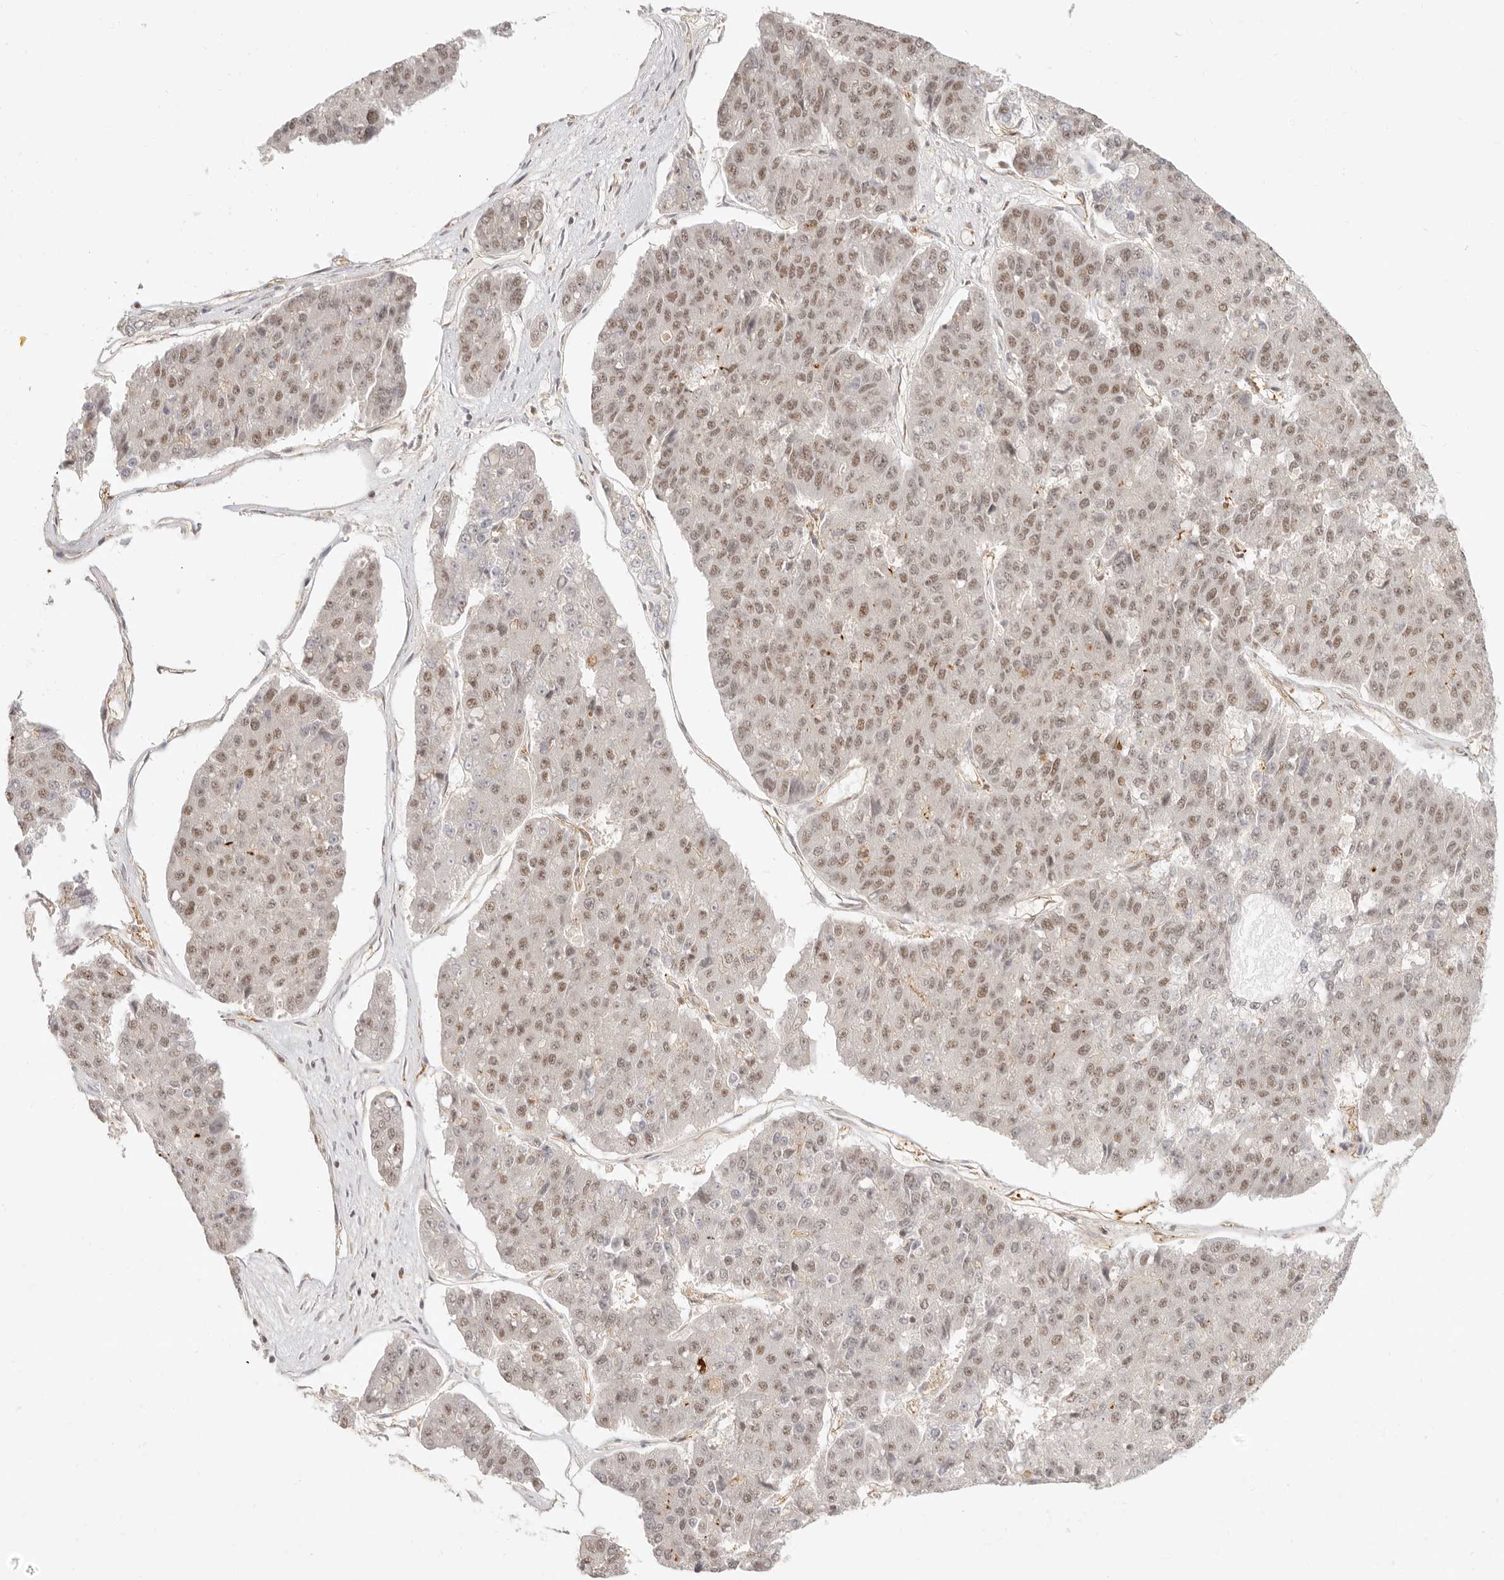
{"staining": {"intensity": "weak", "quantity": ">75%", "location": "nuclear"}, "tissue": "pancreatic cancer", "cell_type": "Tumor cells", "image_type": "cancer", "snomed": [{"axis": "morphology", "description": "Adenocarcinoma, NOS"}, {"axis": "topography", "description": "Pancreas"}], "caption": "IHC of human pancreatic adenocarcinoma displays low levels of weak nuclear positivity in approximately >75% of tumor cells.", "gene": "BAP1", "patient": {"sex": "male", "age": 50}}